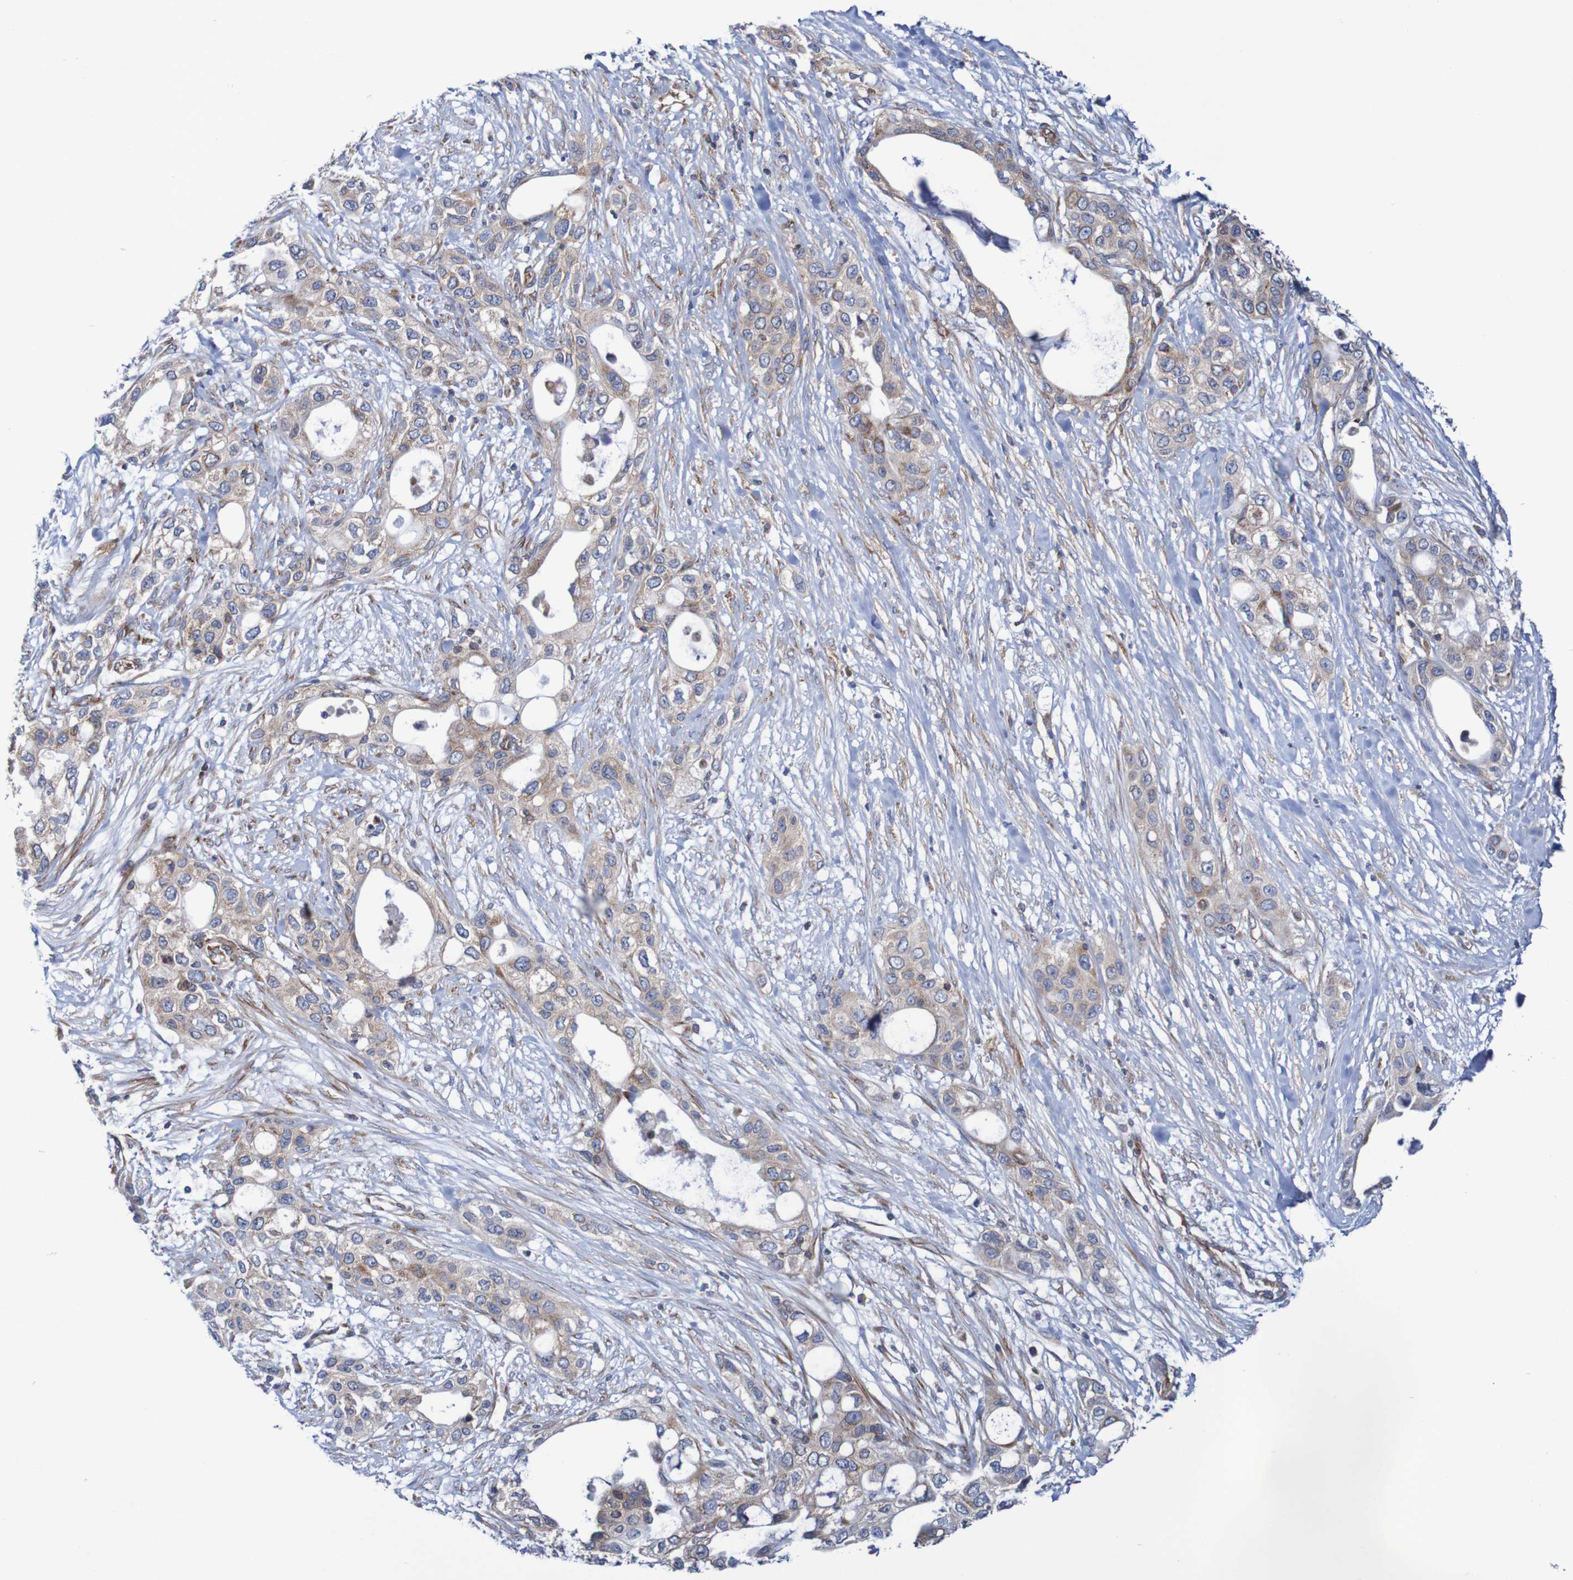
{"staining": {"intensity": "moderate", "quantity": ">75%", "location": "cytoplasmic/membranous"}, "tissue": "pancreatic cancer", "cell_type": "Tumor cells", "image_type": "cancer", "snomed": [{"axis": "morphology", "description": "Adenocarcinoma, NOS"}, {"axis": "topography", "description": "Pancreas"}], "caption": "Pancreatic cancer (adenocarcinoma) was stained to show a protein in brown. There is medium levels of moderate cytoplasmic/membranous positivity in about >75% of tumor cells.", "gene": "FXR2", "patient": {"sex": "female", "age": 70}}